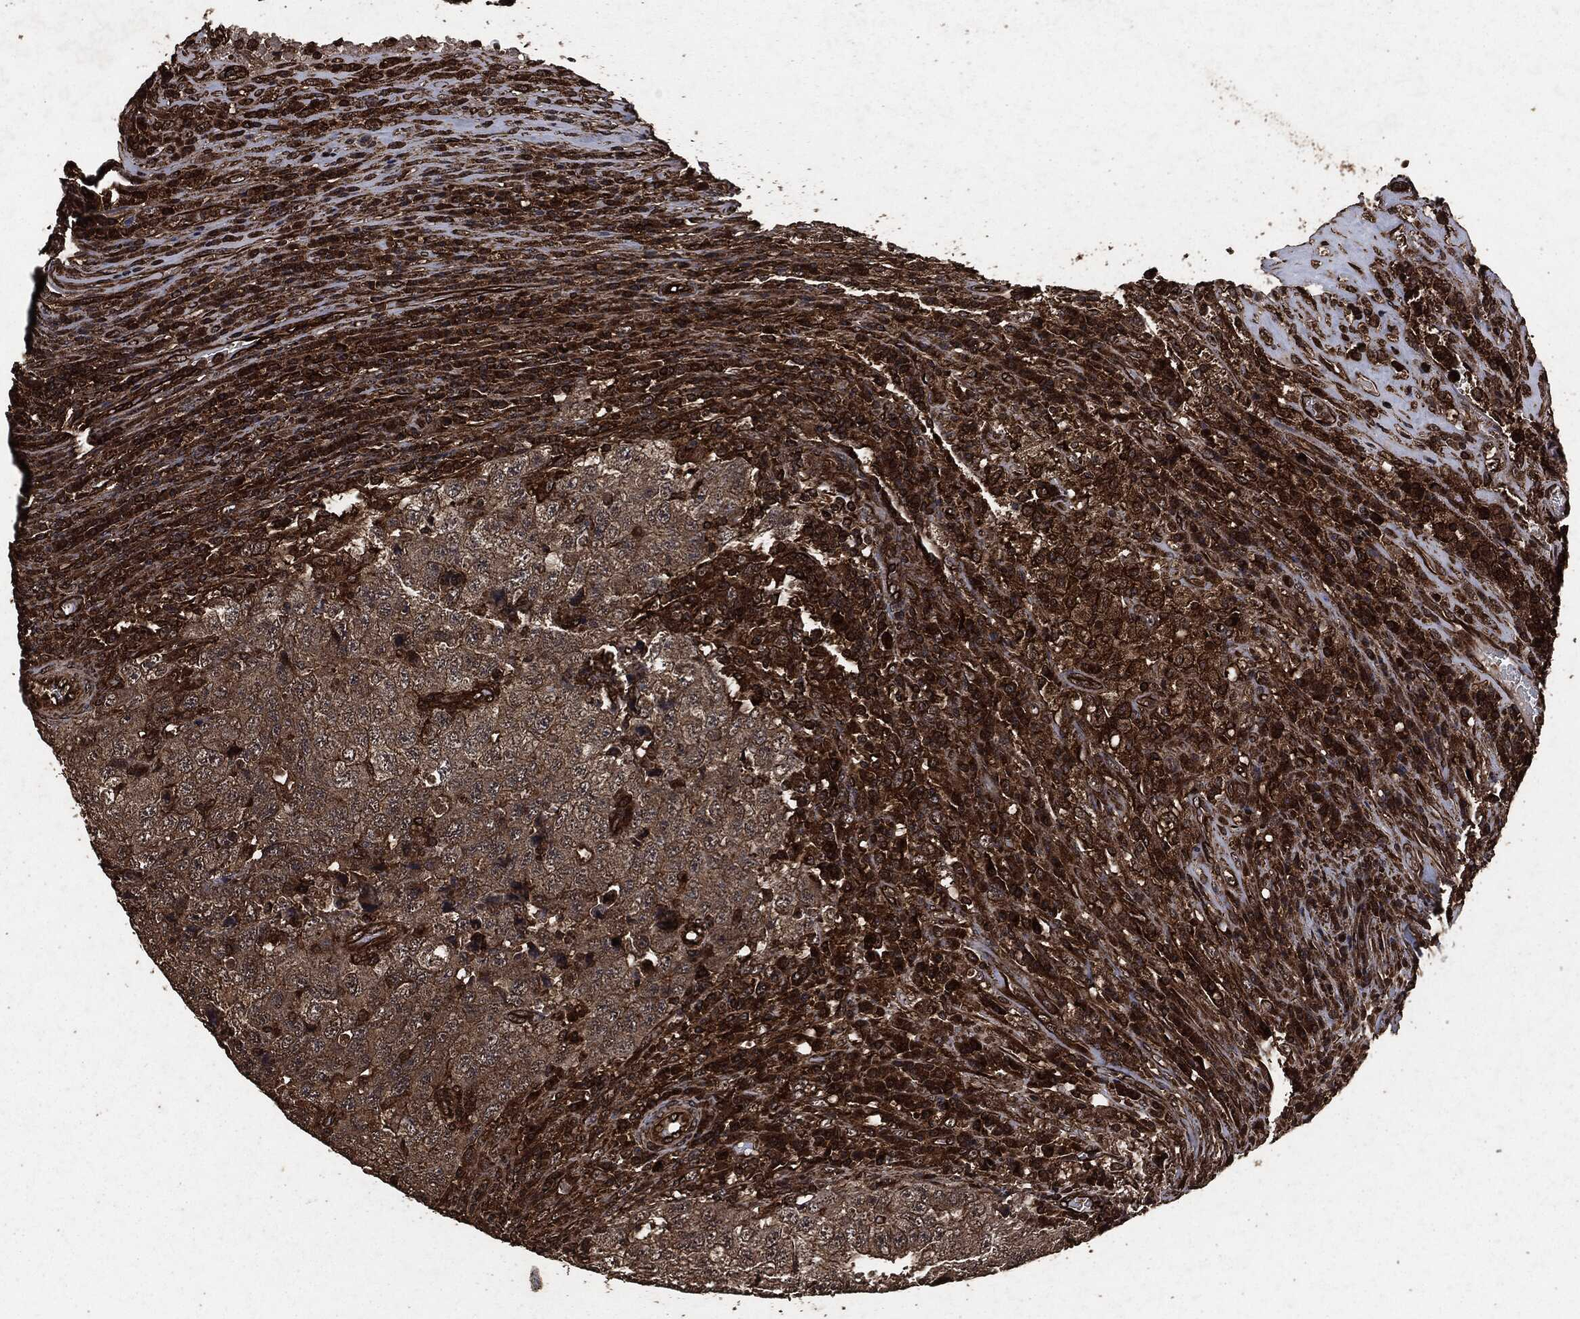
{"staining": {"intensity": "moderate", "quantity": "25%-75%", "location": "cytoplasmic/membranous"}, "tissue": "testis cancer", "cell_type": "Tumor cells", "image_type": "cancer", "snomed": [{"axis": "morphology", "description": "Necrosis, NOS"}, {"axis": "morphology", "description": "Carcinoma, Embryonal, NOS"}, {"axis": "topography", "description": "Testis"}], "caption": "A brown stain highlights moderate cytoplasmic/membranous positivity of a protein in human testis cancer tumor cells.", "gene": "HRAS", "patient": {"sex": "male", "age": 19}}